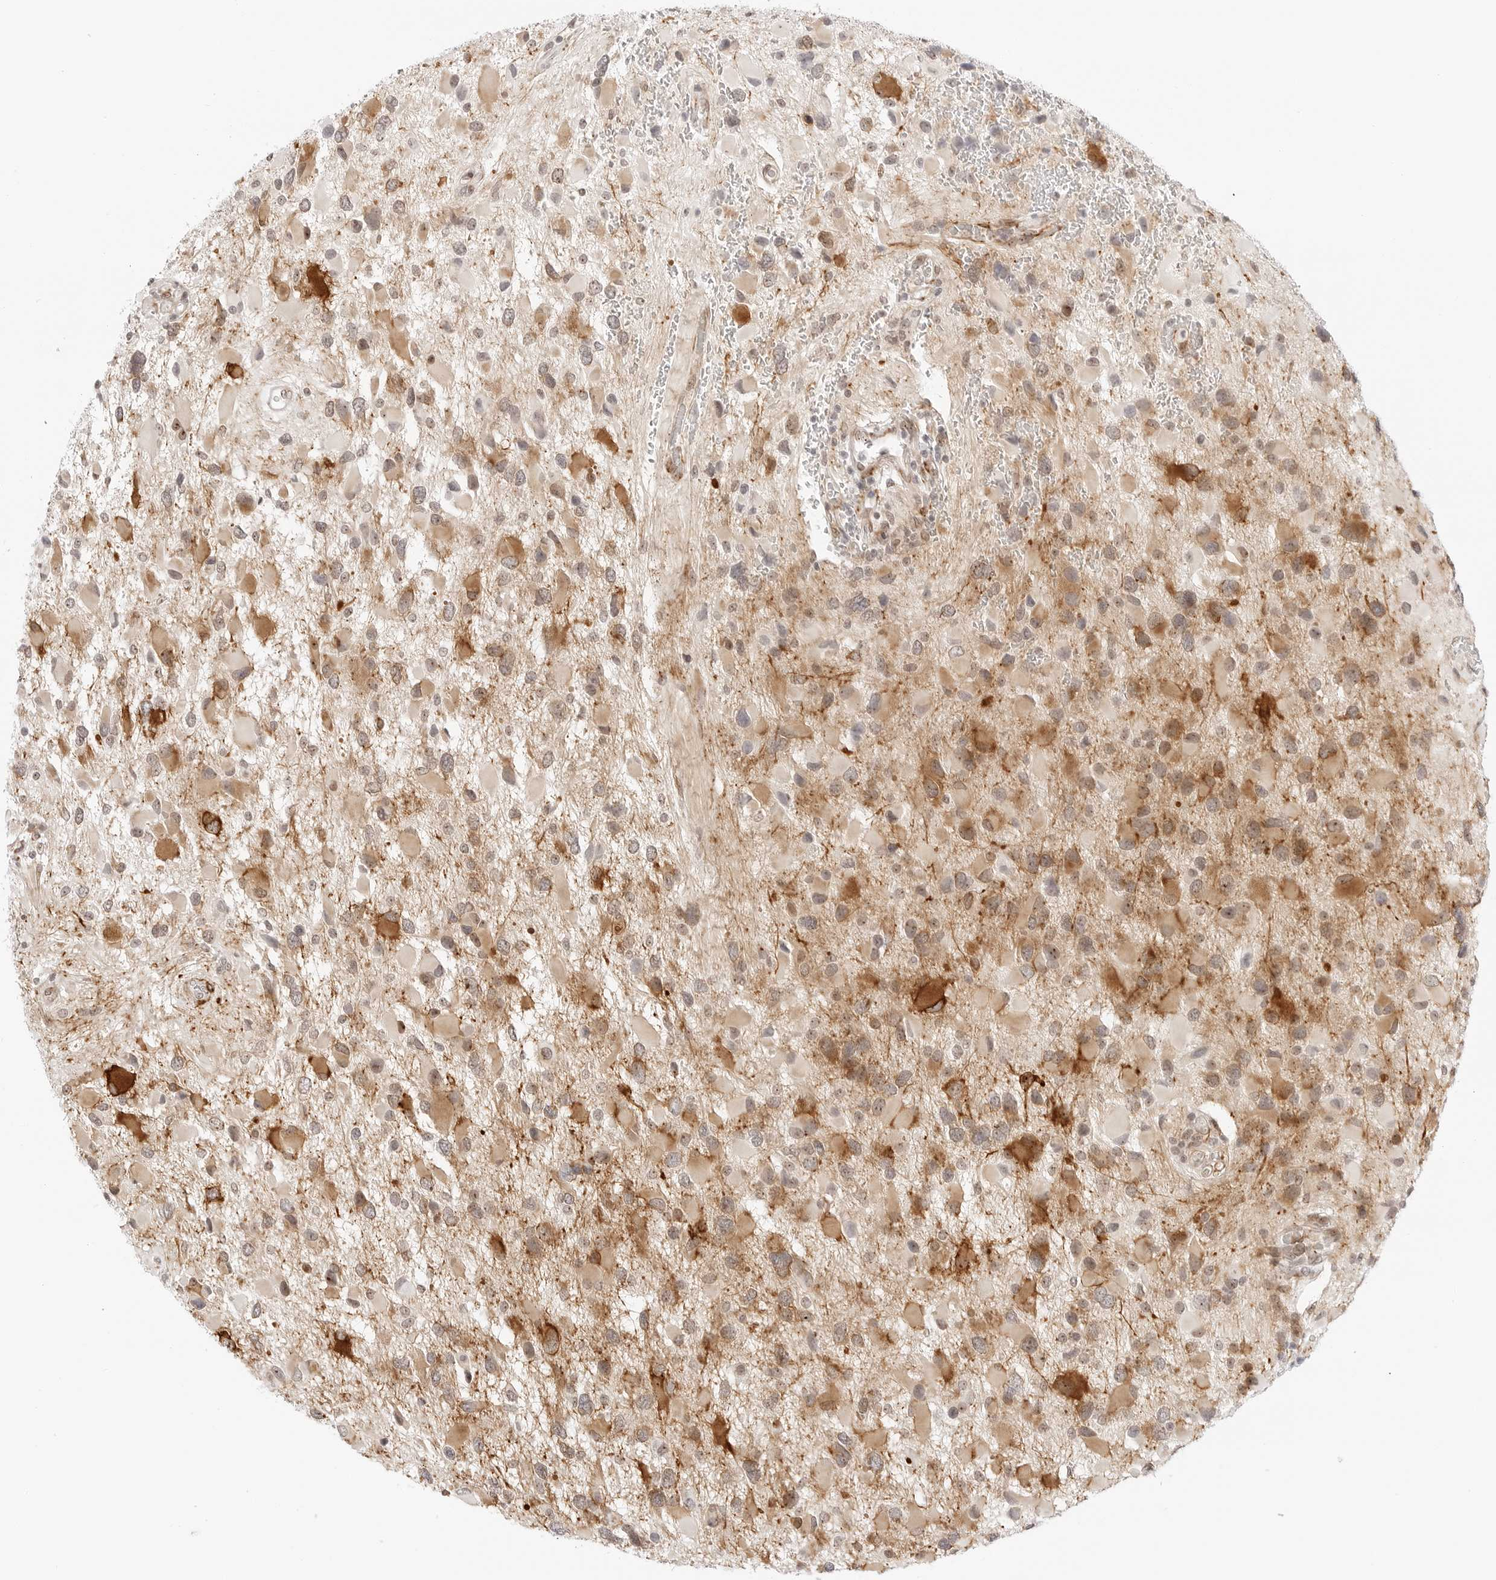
{"staining": {"intensity": "moderate", "quantity": ">75%", "location": "cytoplasmic/membranous"}, "tissue": "glioma", "cell_type": "Tumor cells", "image_type": "cancer", "snomed": [{"axis": "morphology", "description": "Glioma, malignant, High grade"}, {"axis": "topography", "description": "Brain"}], "caption": "This is a micrograph of IHC staining of glioma, which shows moderate expression in the cytoplasmic/membranous of tumor cells.", "gene": "HIPK3", "patient": {"sex": "male", "age": 53}}